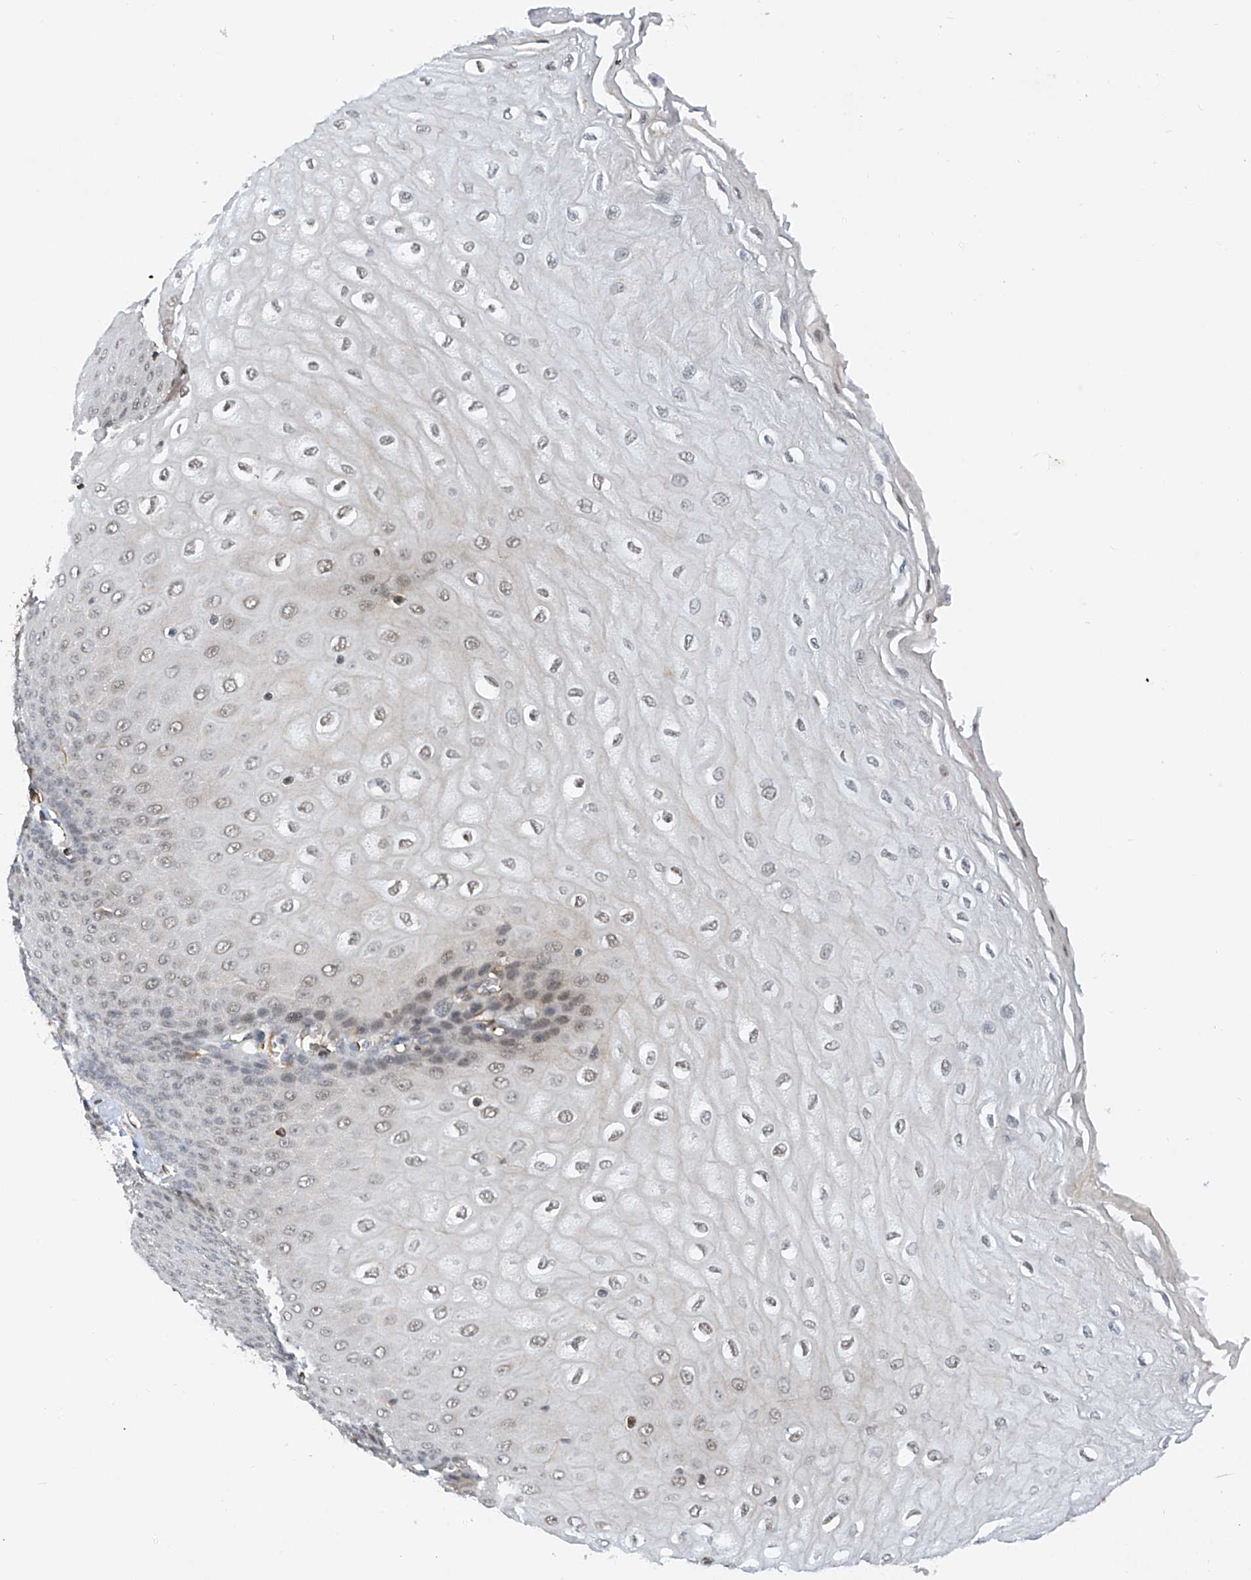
{"staining": {"intensity": "moderate", "quantity": "<25%", "location": "nuclear"}, "tissue": "esophagus", "cell_type": "Squamous epithelial cells", "image_type": "normal", "snomed": [{"axis": "morphology", "description": "Normal tissue, NOS"}, {"axis": "topography", "description": "Esophagus"}], "caption": "Protein staining of normal esophagus reveals moderate nuclear expression in about <25% of squamous epithelial cells.", "gene": "AMD1", "patient": {"sex": "male", "age": 60}}